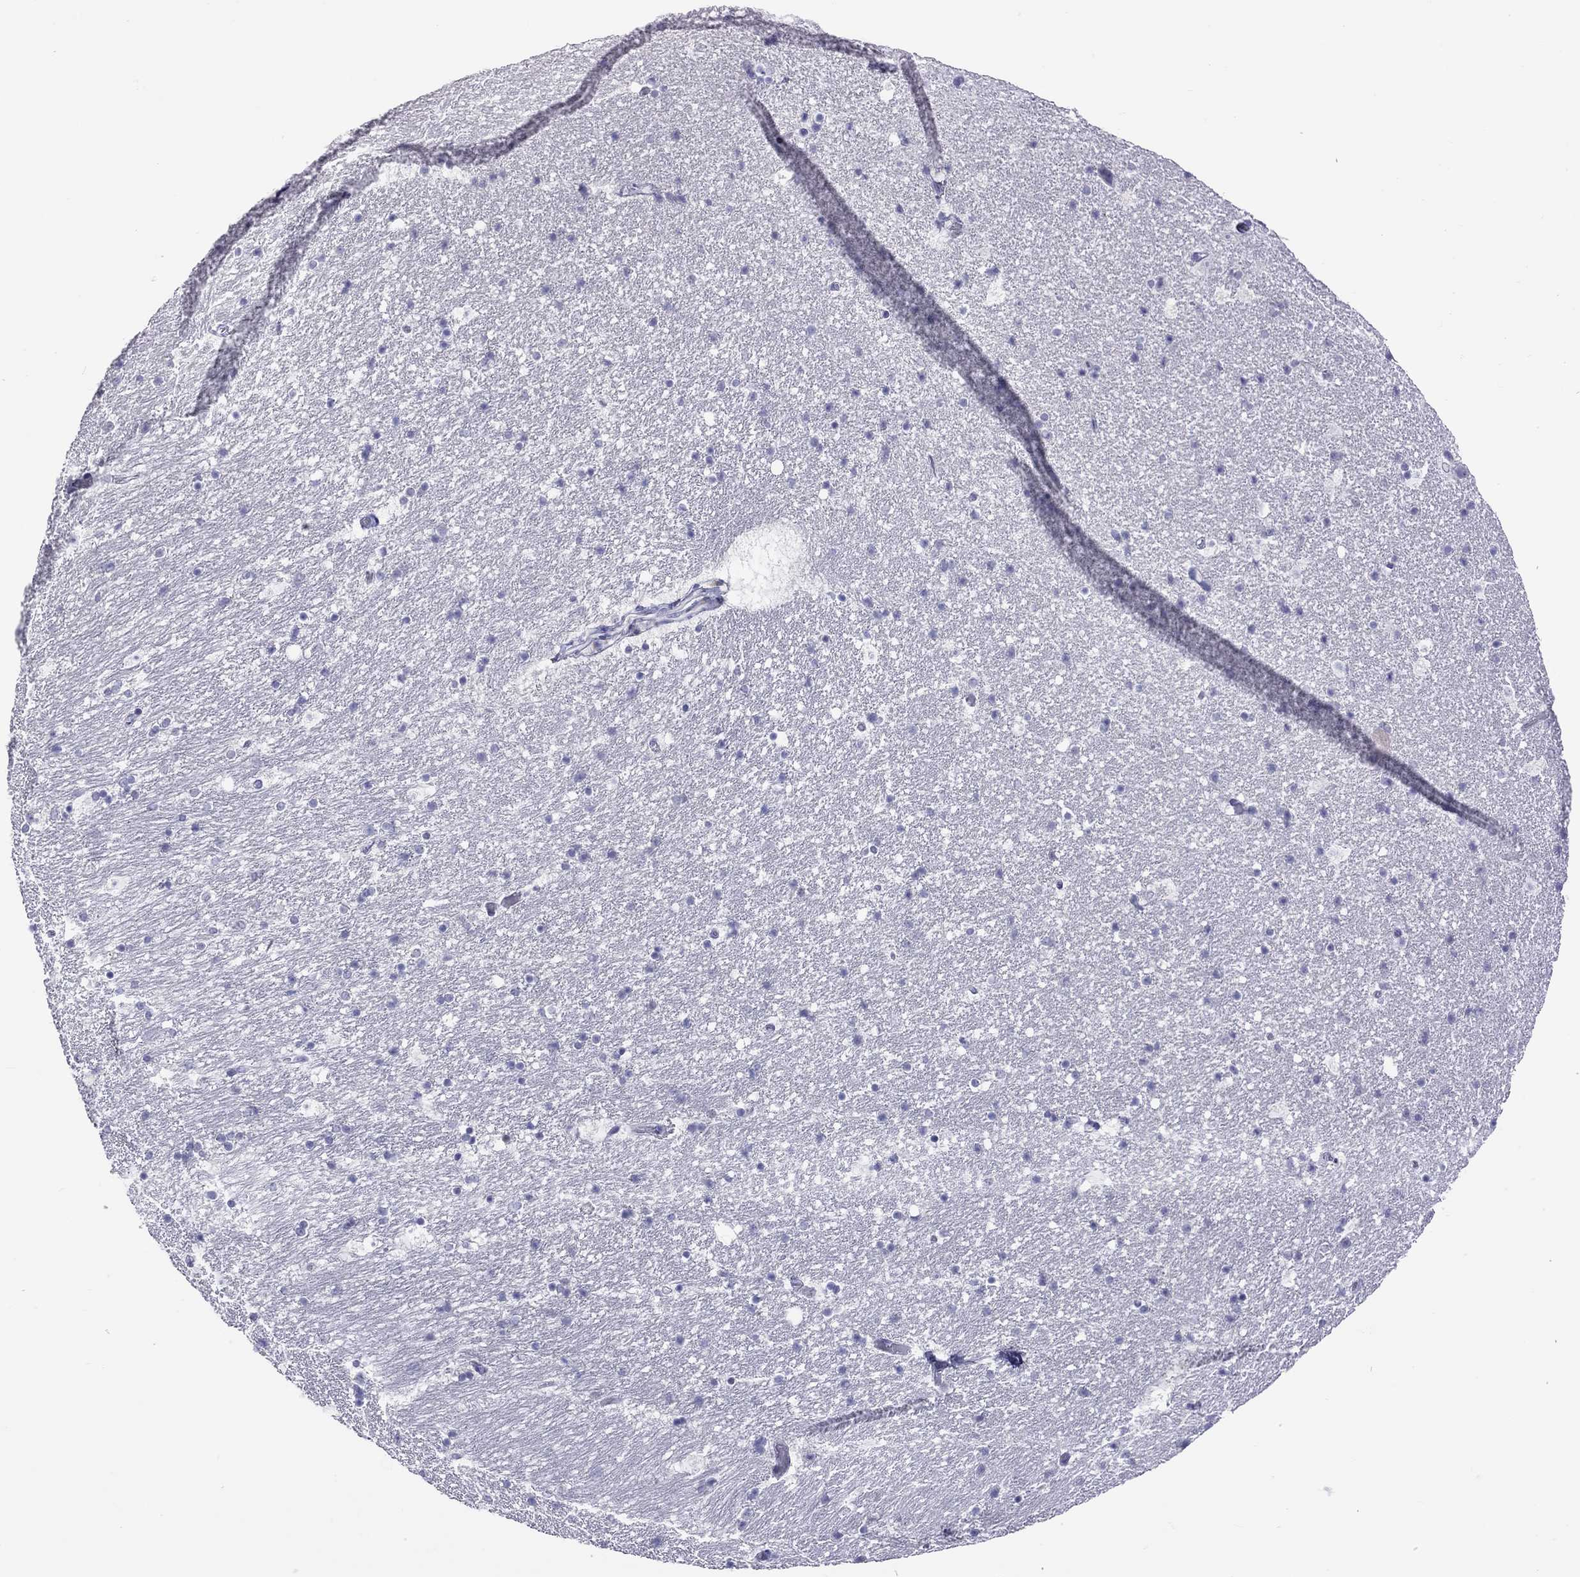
{"staining": {"intensity": "negative", "quantity": "none", "location": "none"}, "tissue": "hippocampus", "cell_type": "Glial cells", "image_type": "normal", "snomed": [{"axis": "morphology", "description": "Normal tissue, NOS"}, {"axis": "topography", "description": "Hippocampus"}], "caption": "An image of hippocampus stained for a protein shows no brown staining in glial cells. (DAB IHC visualized using brightfield microscopy, high magnification).", "gene": "STAG3", "patient": {"sex": "male", "age": 51}}